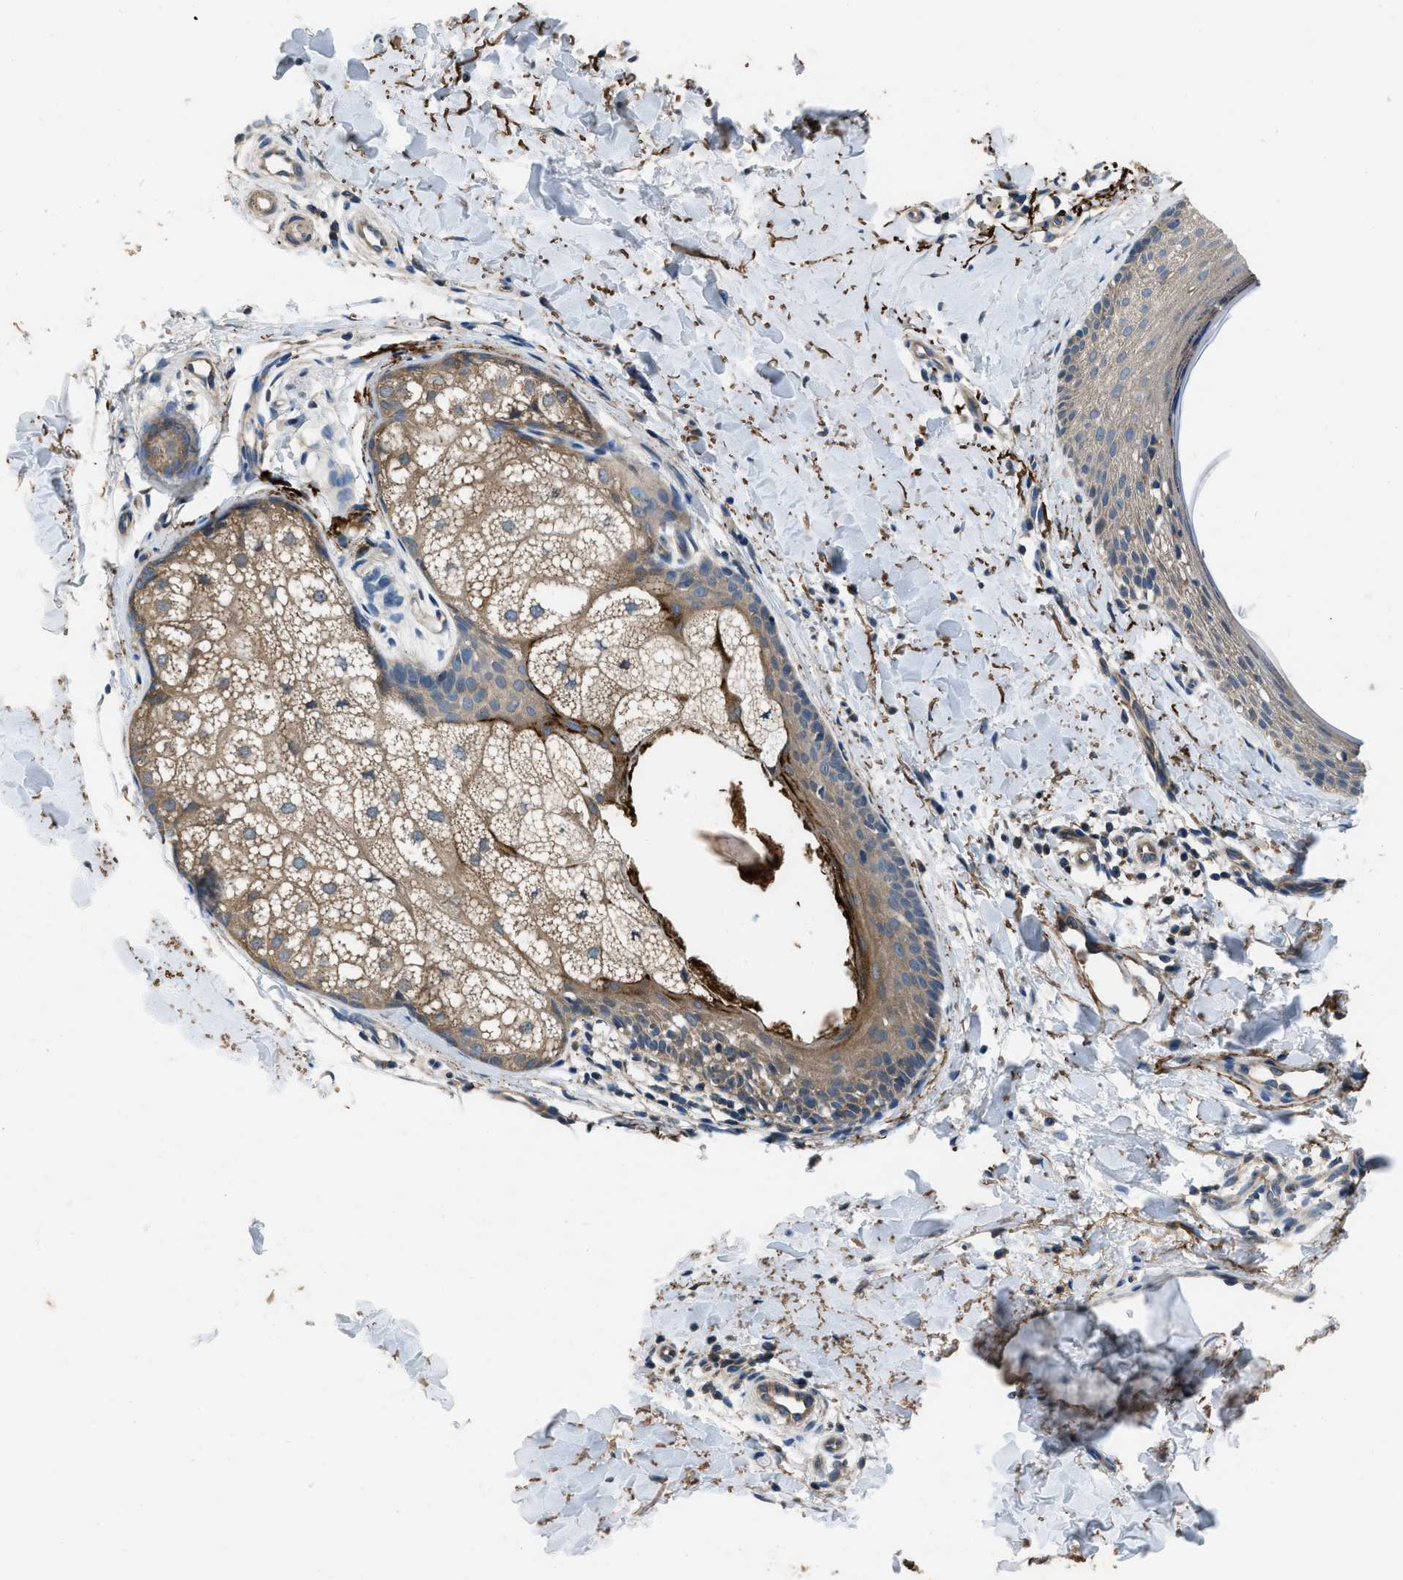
{"staining": {"intensity": "weak", "quantity": "25%-75%", "location": "cytoplasmic/membranous"}, "tissue": "skin", "cell_type": "Fibroblasts", "image_type": "normal", "snomed": [{"axis": "morphology", "description": "Normal tissue, NOS"}, {"axis": "morphology", "description": "Malignant melanoma, Metastatic site"}, {"axis": "topography", "description": "Skin"}], "caption": "An immunohistochemistry (IHC) image of benign tissue is shown. Protein staining in brown labels weak cytoplasmic/membranous positivity in skin within fibroblasts. The staining was performed using DAB, with brown indicating positive protein expression. Nuclei are stained blue with hematoxylin.", "gene": "USP25", "patient": {"sex": "male", "age": 41}}